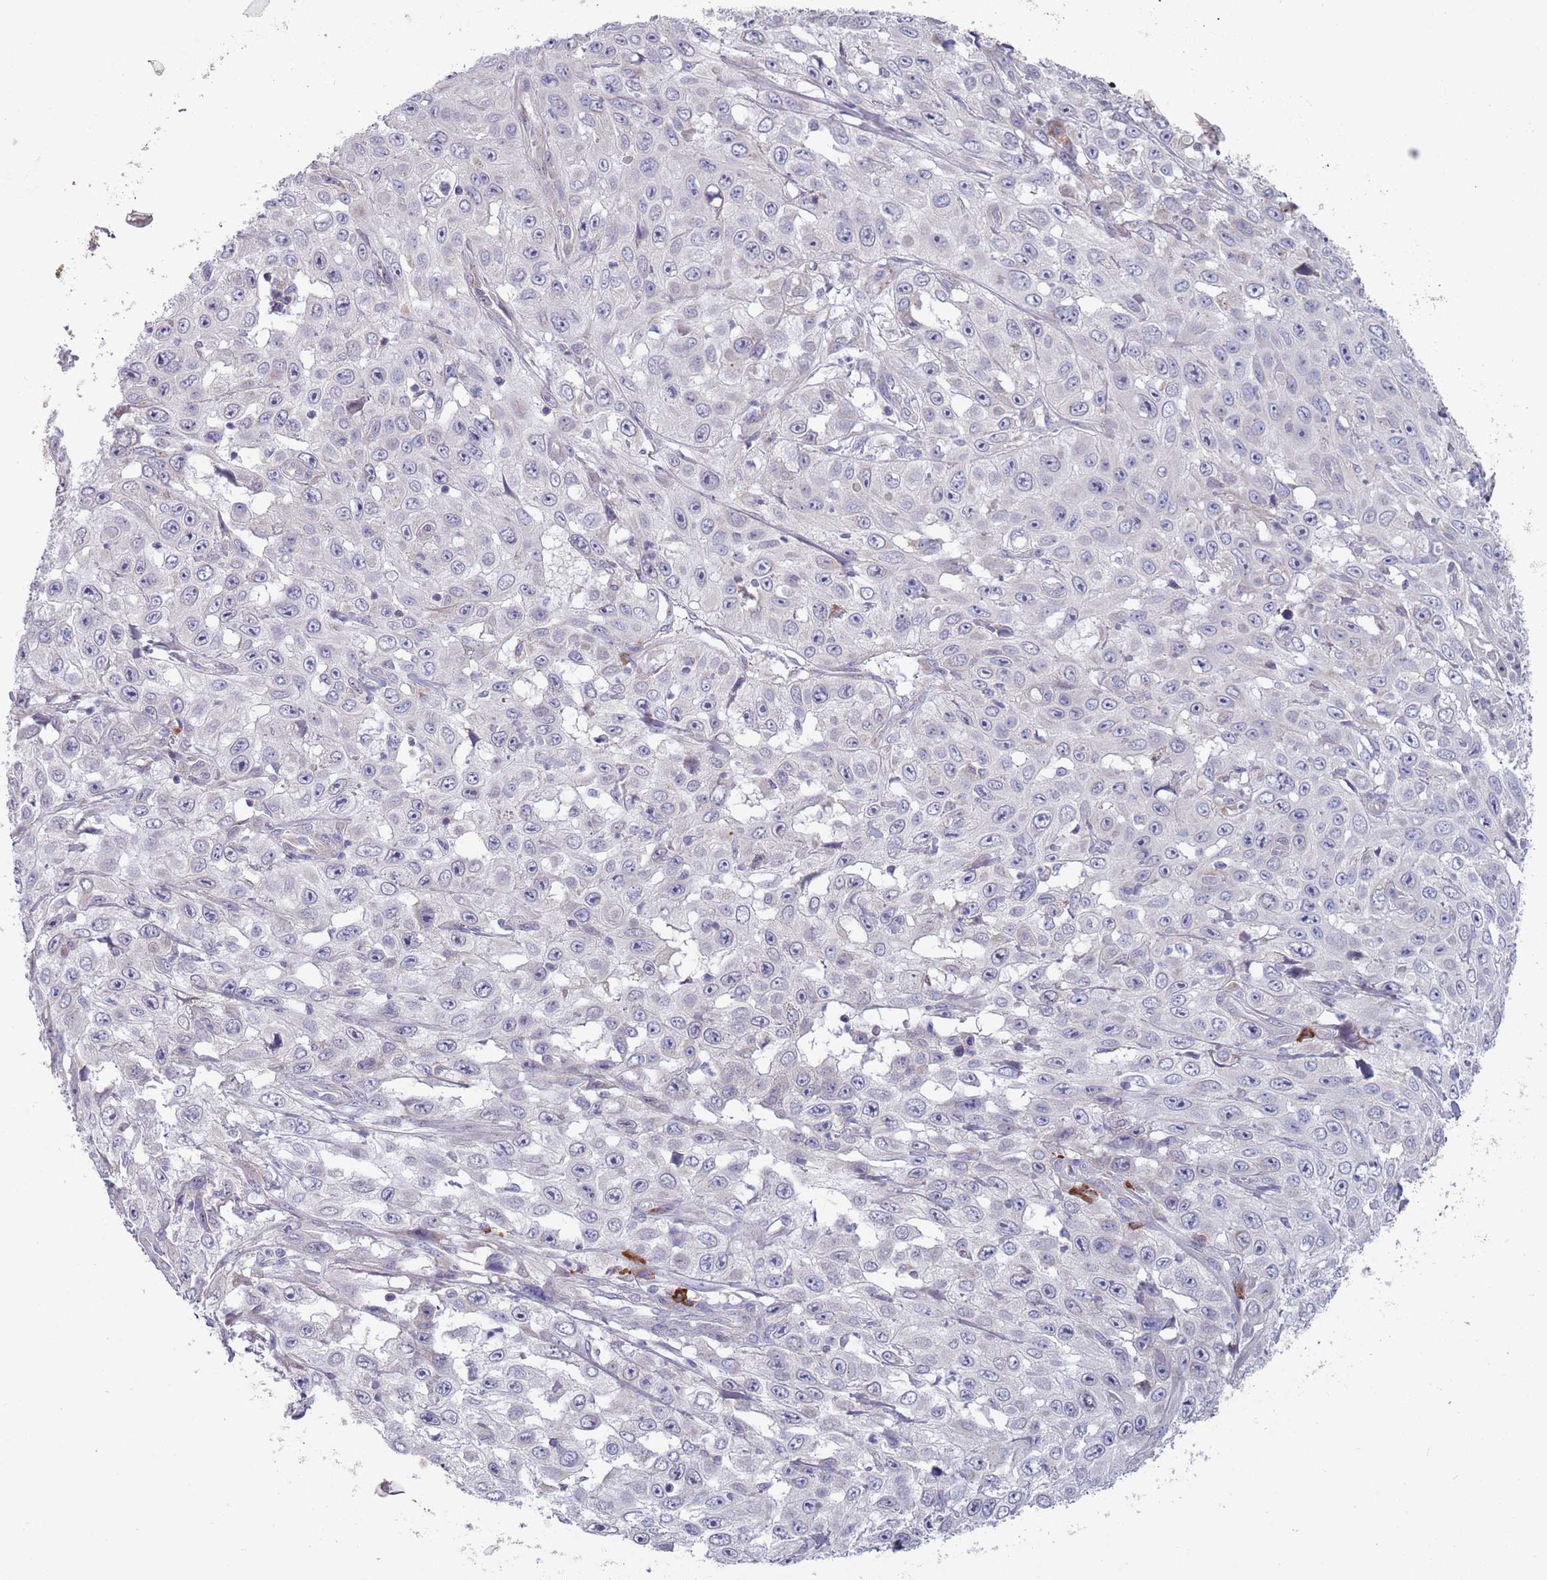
{"staining": {"intensity": "negative", "quantity": "none", "location": "none"}, "tissue": "skin cancer", "cell_type": "Tumor cells", "image_type": "cancer", "snomed": [{"axis": "morphology", "description": "Squamous cell carcinoma, NOS"}, {"axis": "topography", "description": "Skin"}], "caption": "High power microscopy micrograph of an IHC image of squamous cell carcinoma (skin), revealing no significant expression in tumor cells.", "gene": "LTB", "patient": {"sex": "male", "age": 82}}